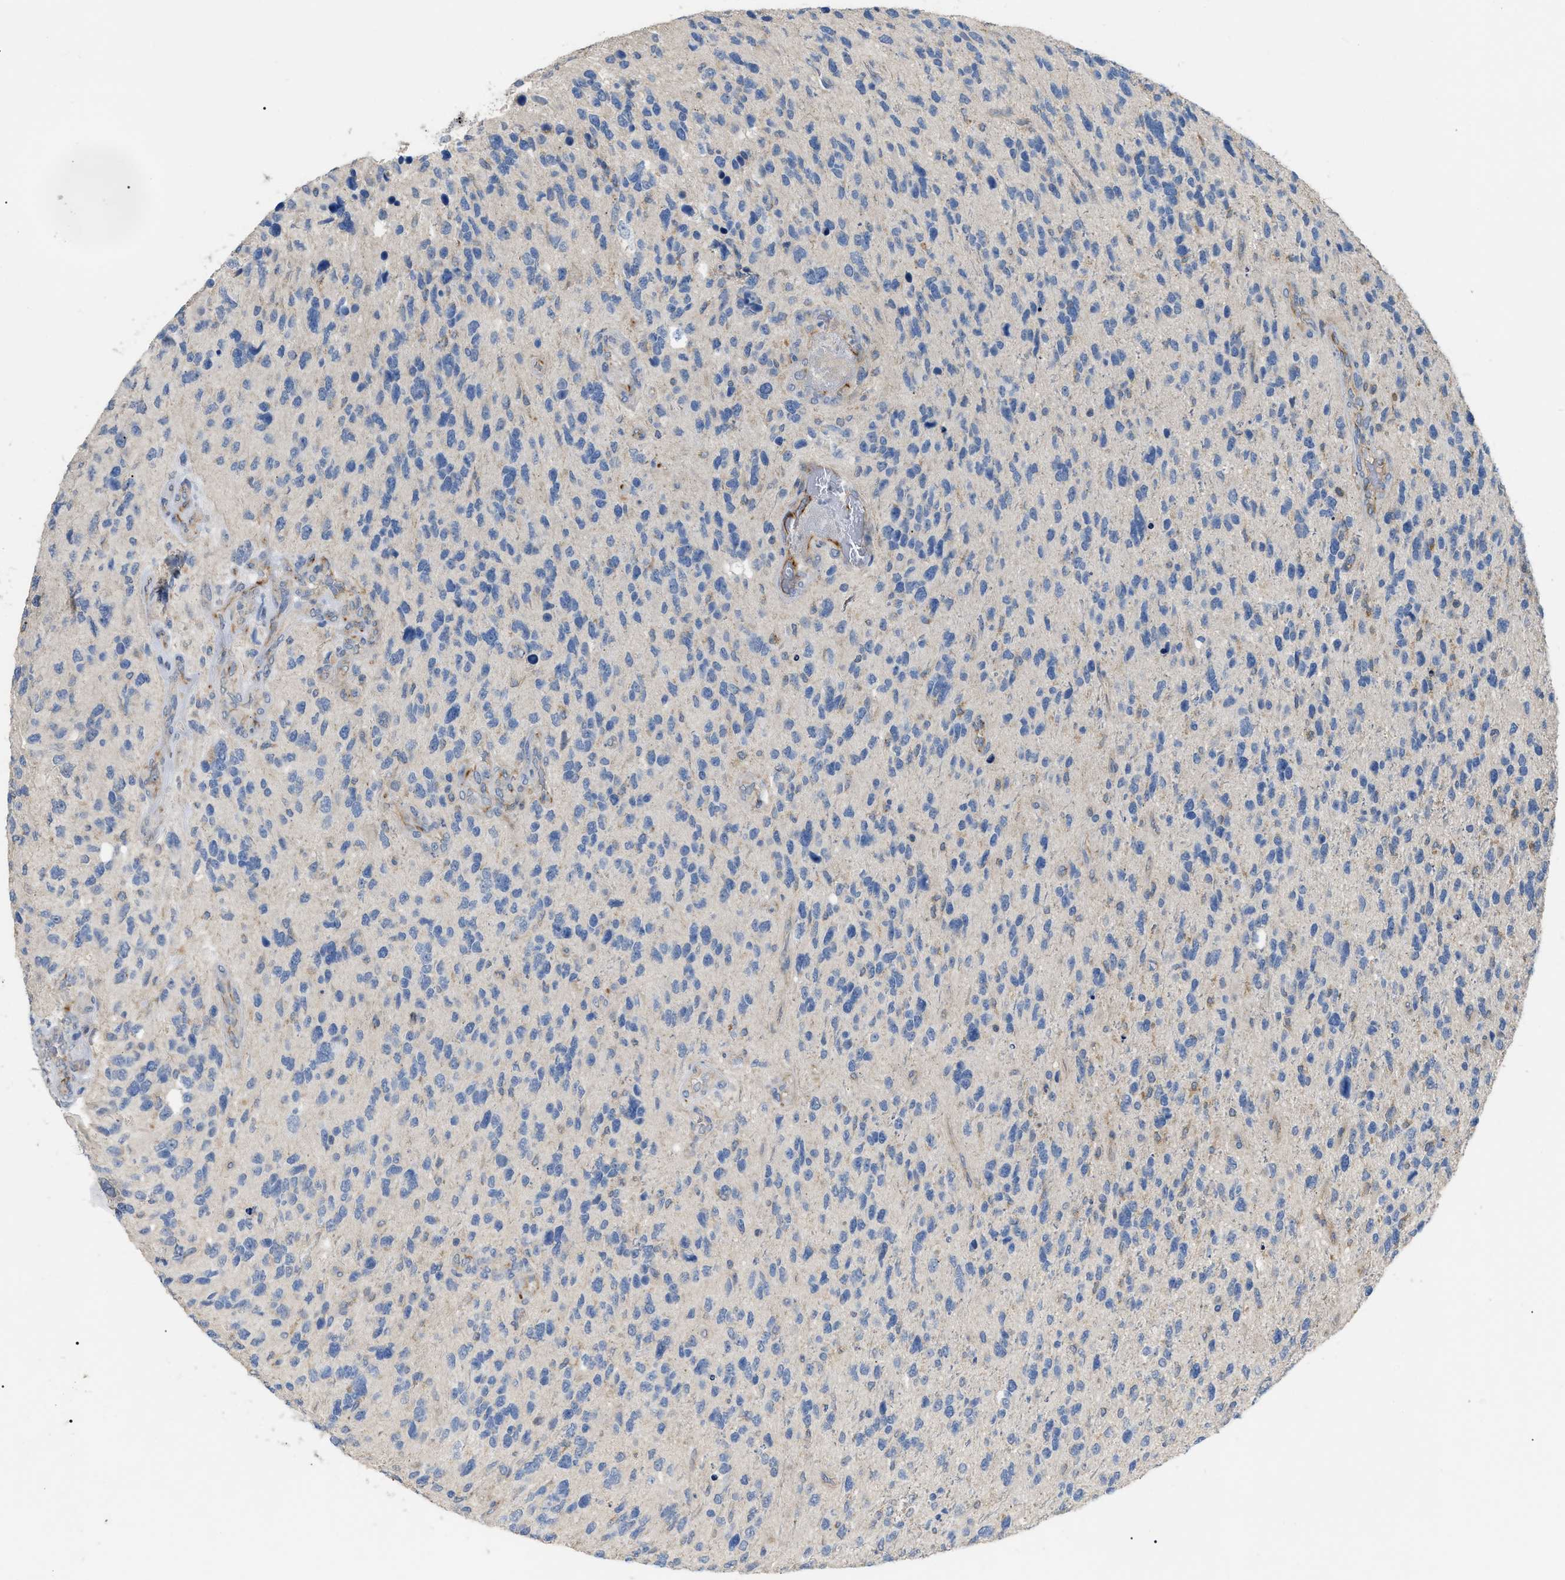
{"staining": {"intensity": "negative", "quantity": "none", "location": "none"}, "tissue": "glioma", "cell_type": "Tumor cells", "image_type": "cancer", "snomed": [{"axis": "morphology", "description": "Glioma, malignant, High grade"}, {"axis": "topography", "description": "Brain"}], "caption": "This is an immunohistochemistry micrograph of human glioma. There is no expression in tumor cells.", "gene": "DHX58", "patient": {"sex": "female", "age": 58}}